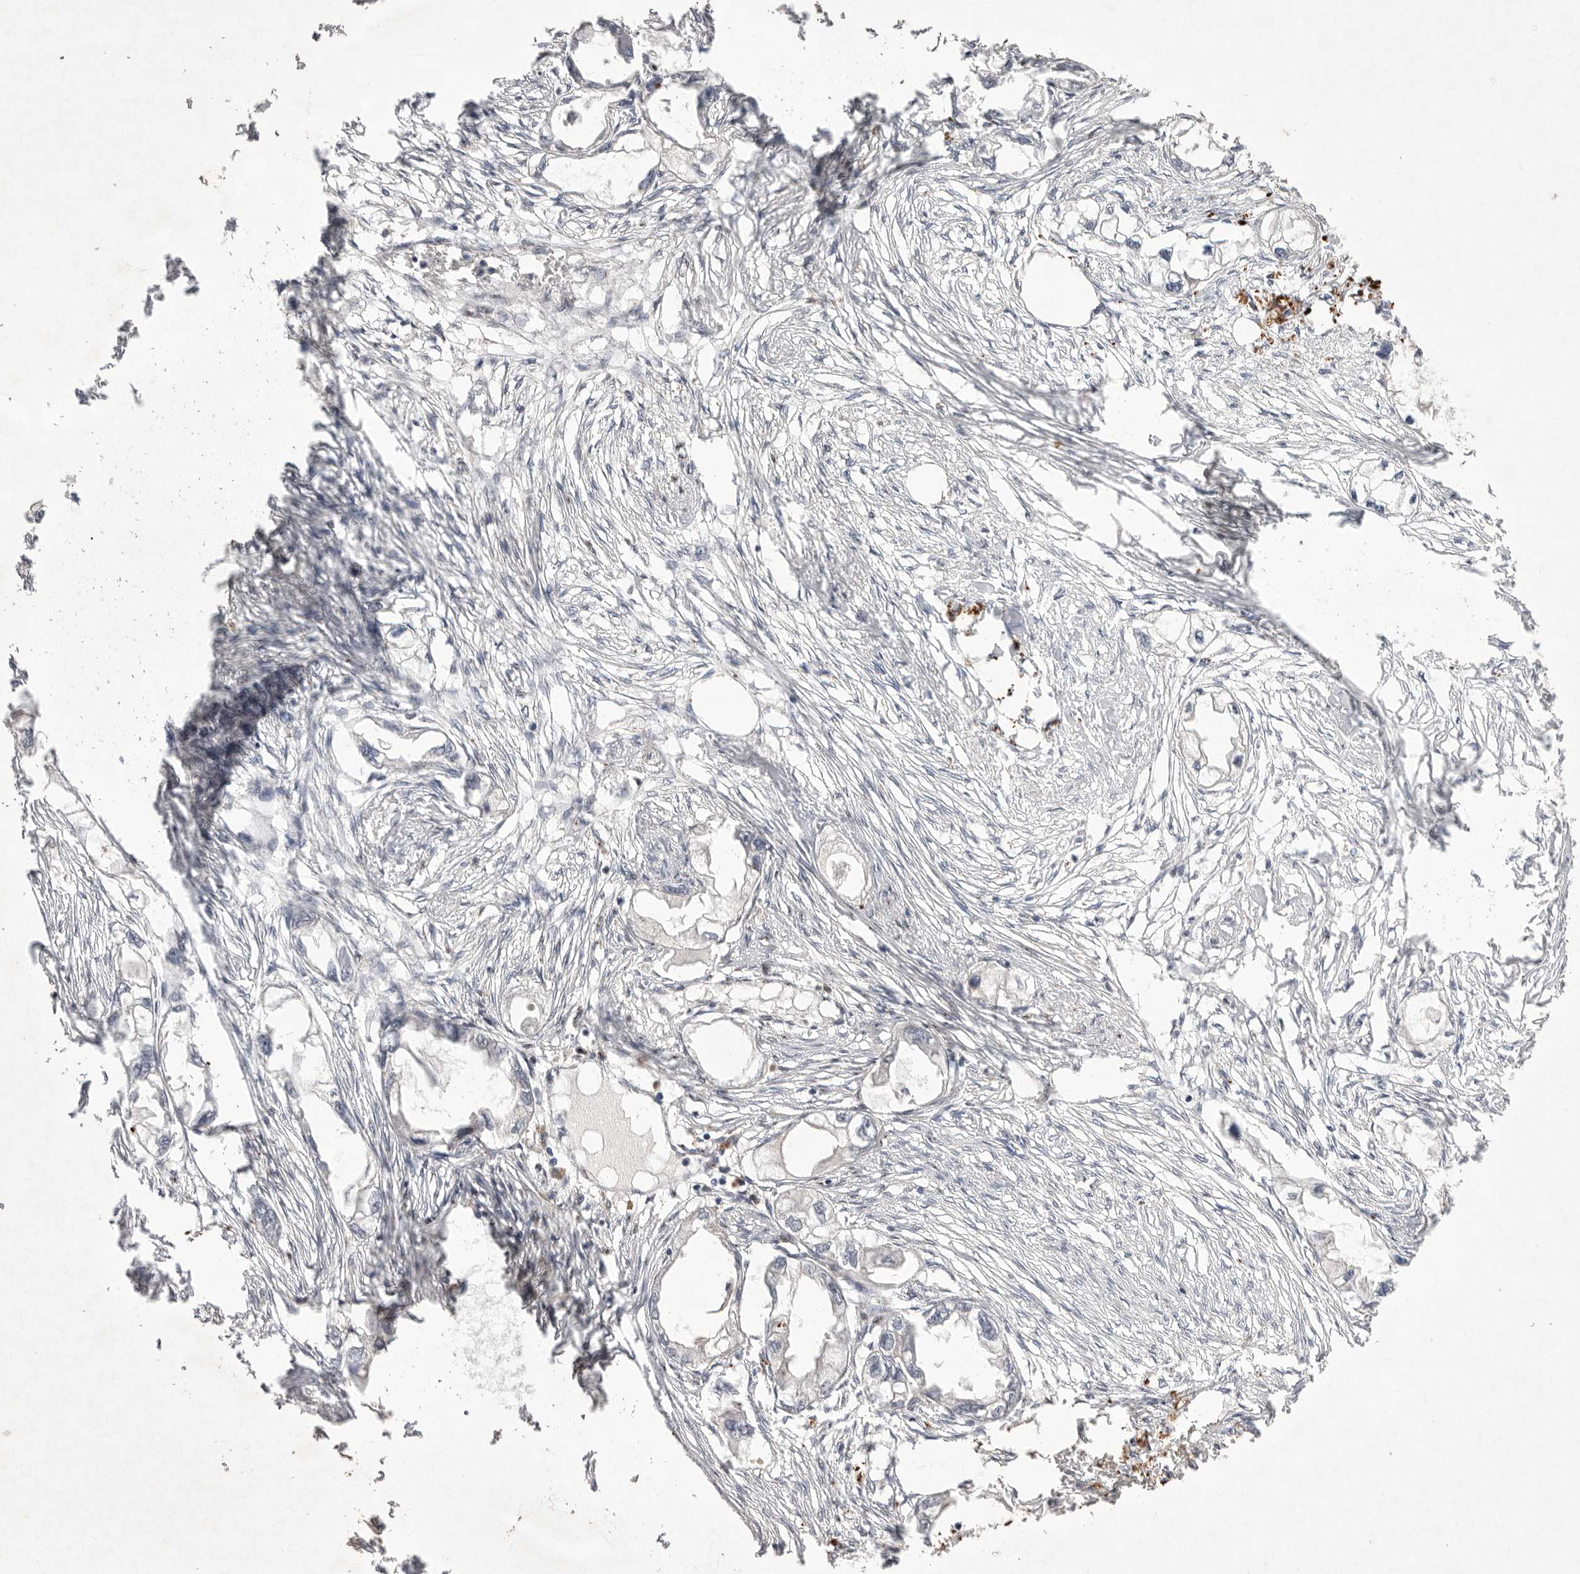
{"staining": {"intensity": "negative", "quantity": "none", "location": "none"}, "tissue": "endometrial cancer", "cell_type": "Tumor cells", "image_type": "cancer", "snomed": [{"axis": "morphology", "description": "Adenocarcinoma, NOS"}, {"axis": "morphology", "description": "Adenocarcinoma, metastatic, NOS"}, {"axis": "topography", "description": "Adipose tissue"}, {"axis": "topography", "description": "Endometrium"}], "caption": "A micrograph of endometrial adenocarcinoma stained for a protein exhibits no brown staining in tumor cells. Nuclei are stained in blue.", "gene": "HUS1", "patient": {"sex": "female", "age": 67}}